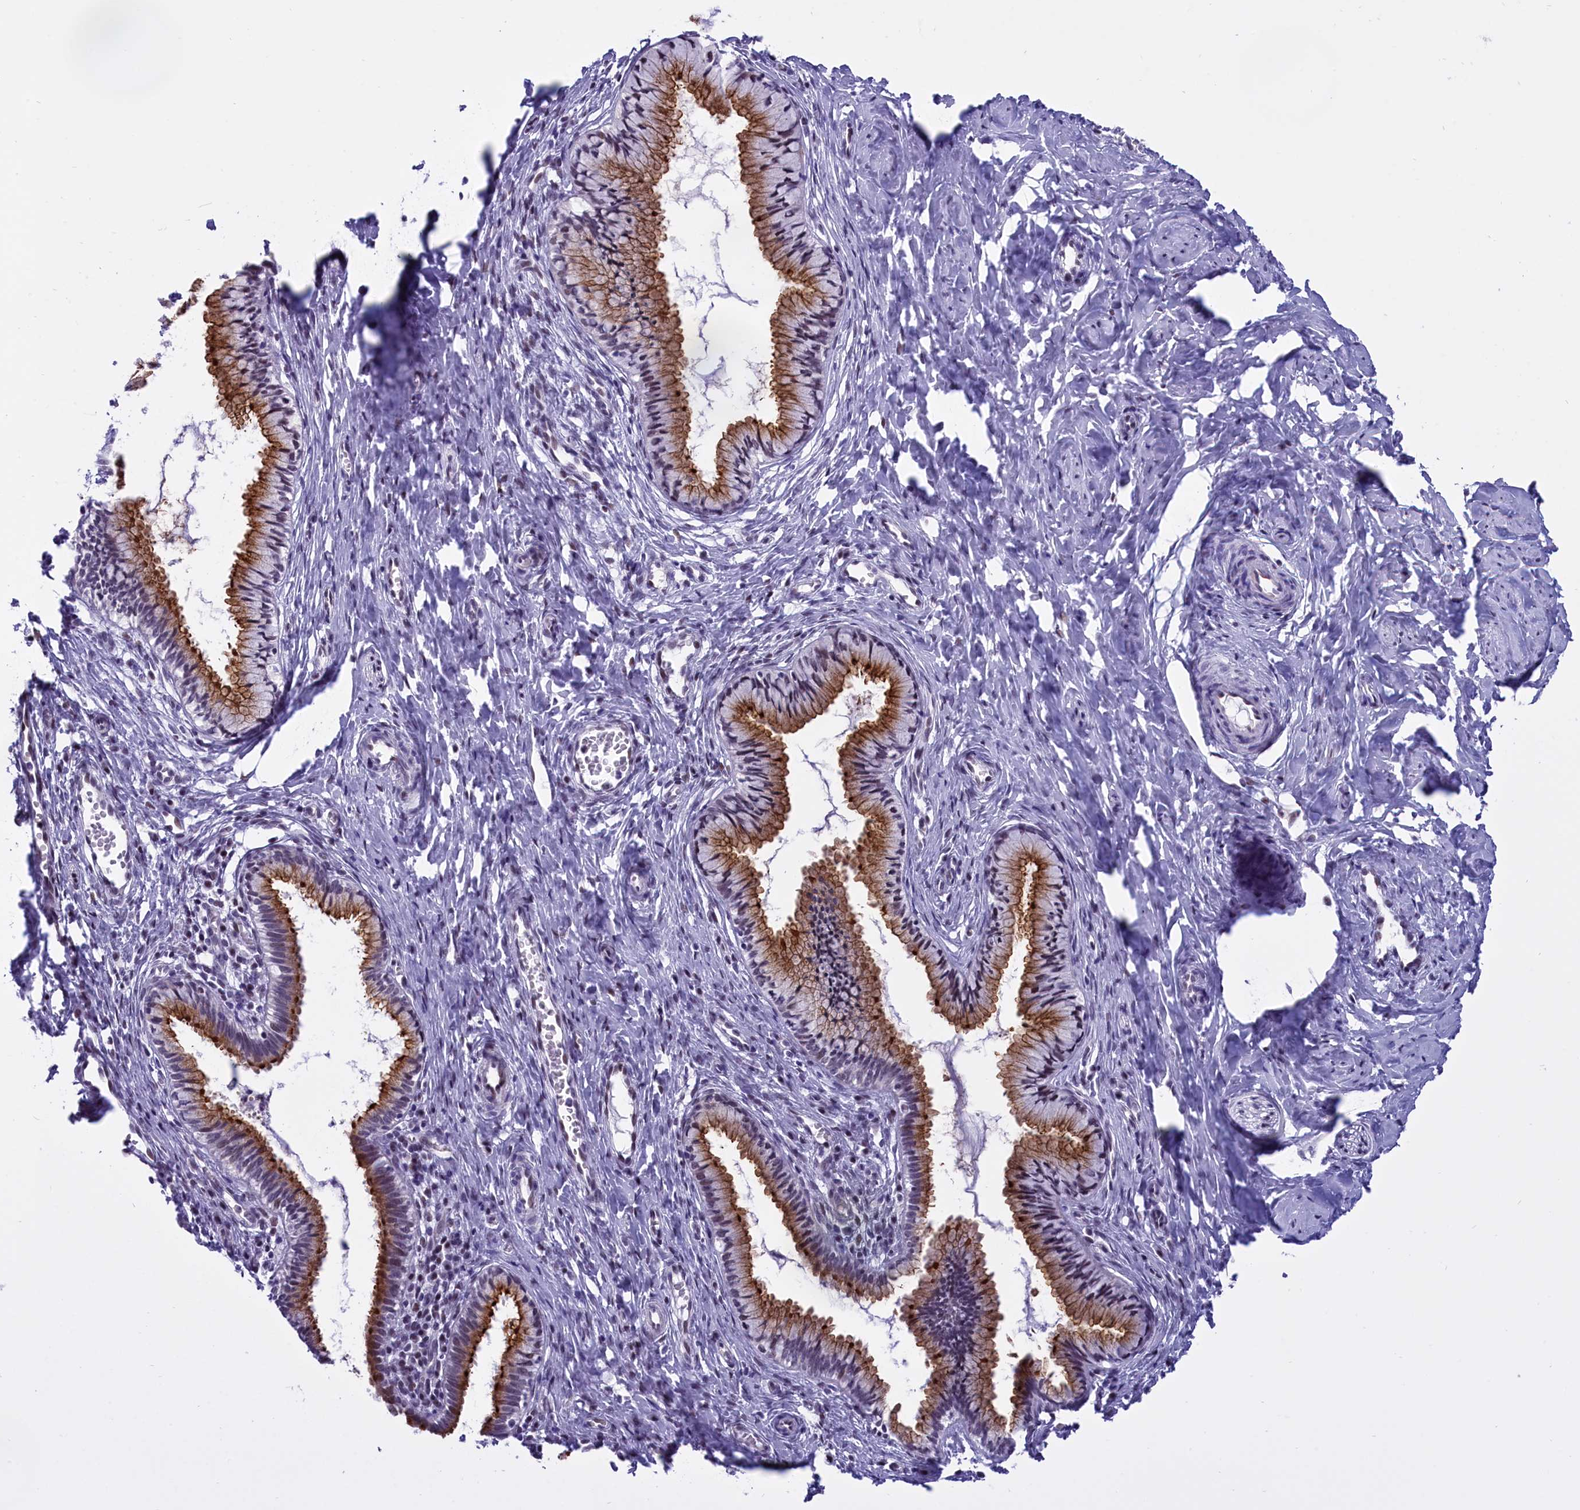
{"staining": {"intensity": "strong", "quantity": "25%-75%", "location": "cytoplasmic/membranous"}, "tissue": "cervix", "cell_type": "Glandular cells", "image_type": "normal", "snomed": [{"axis": "morphology", "description": "Normal tissue, NOS"}, {"axis": "topography", "description": "Cervix"}], "caption": "Benign cervix demonstrates strong cytoplasmic/membranous expression in approximately 25%-75% of glandular cells.", "gene": "SPIRE2", "patient": {"sex": "female", "age": 27}}